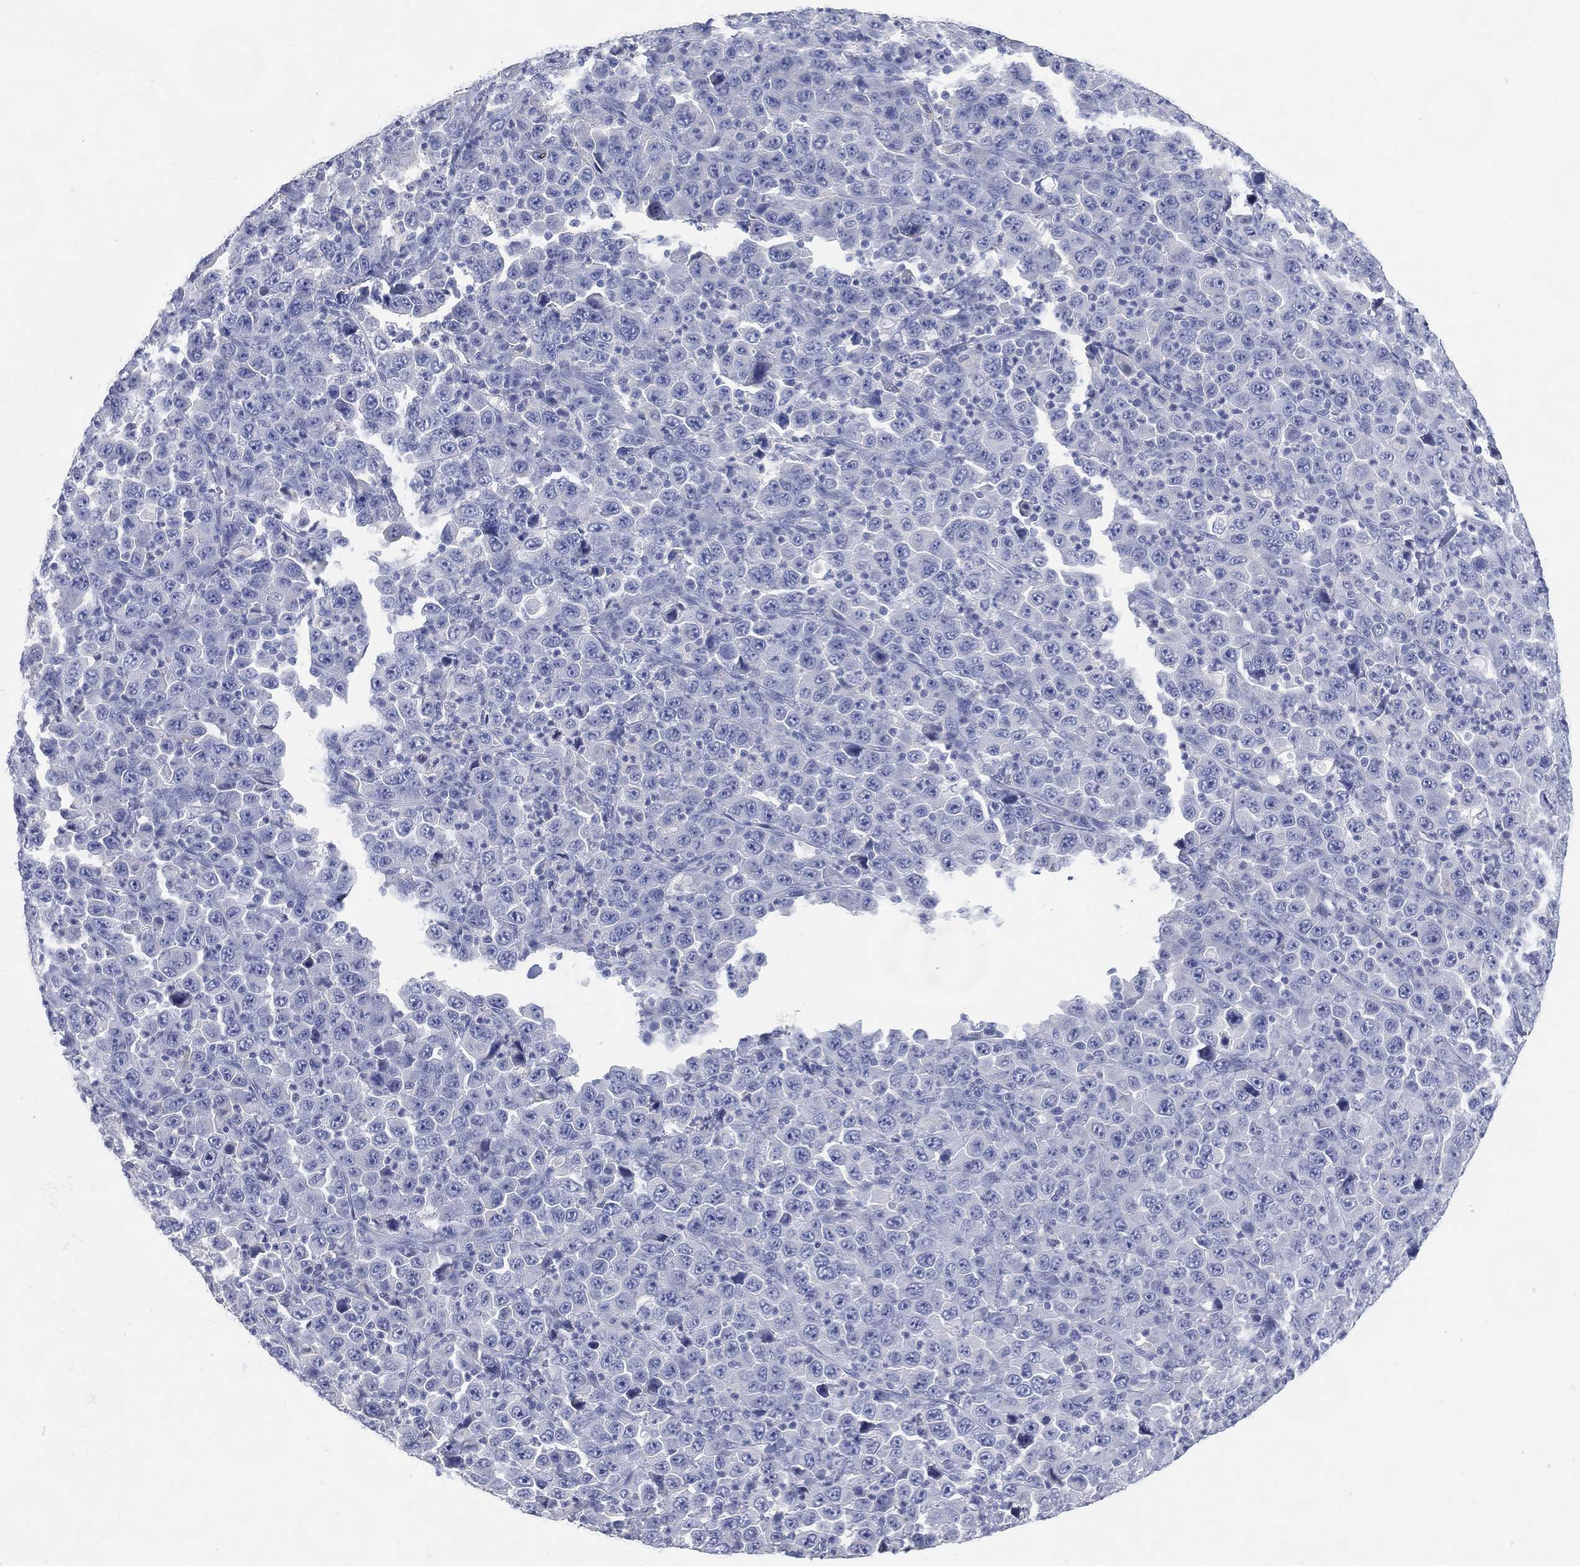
{"staining": {"intensity": "negative", "quantity": "none", "location": "none"}, "tissue": "stomach cancer", "cell_type": "Tumor cells", "image_type": "cancer", "snomed": [{"axis": "morphology", "description": "Normal tissue, NOS"}, {"axis": "morphology", "description": "Adenocarcinoma, NOS"}, {"axis": "topography", "description": "Stomach, upper"}, {"axis": "topography", "description": "Stomach"}], "caption": "Human stomach adenocarcinoma stained for a protein using IHC exhibits no staining in tumor cells.", "gene": "FMO1", "patient": {"sex": "male", "age": 59}}